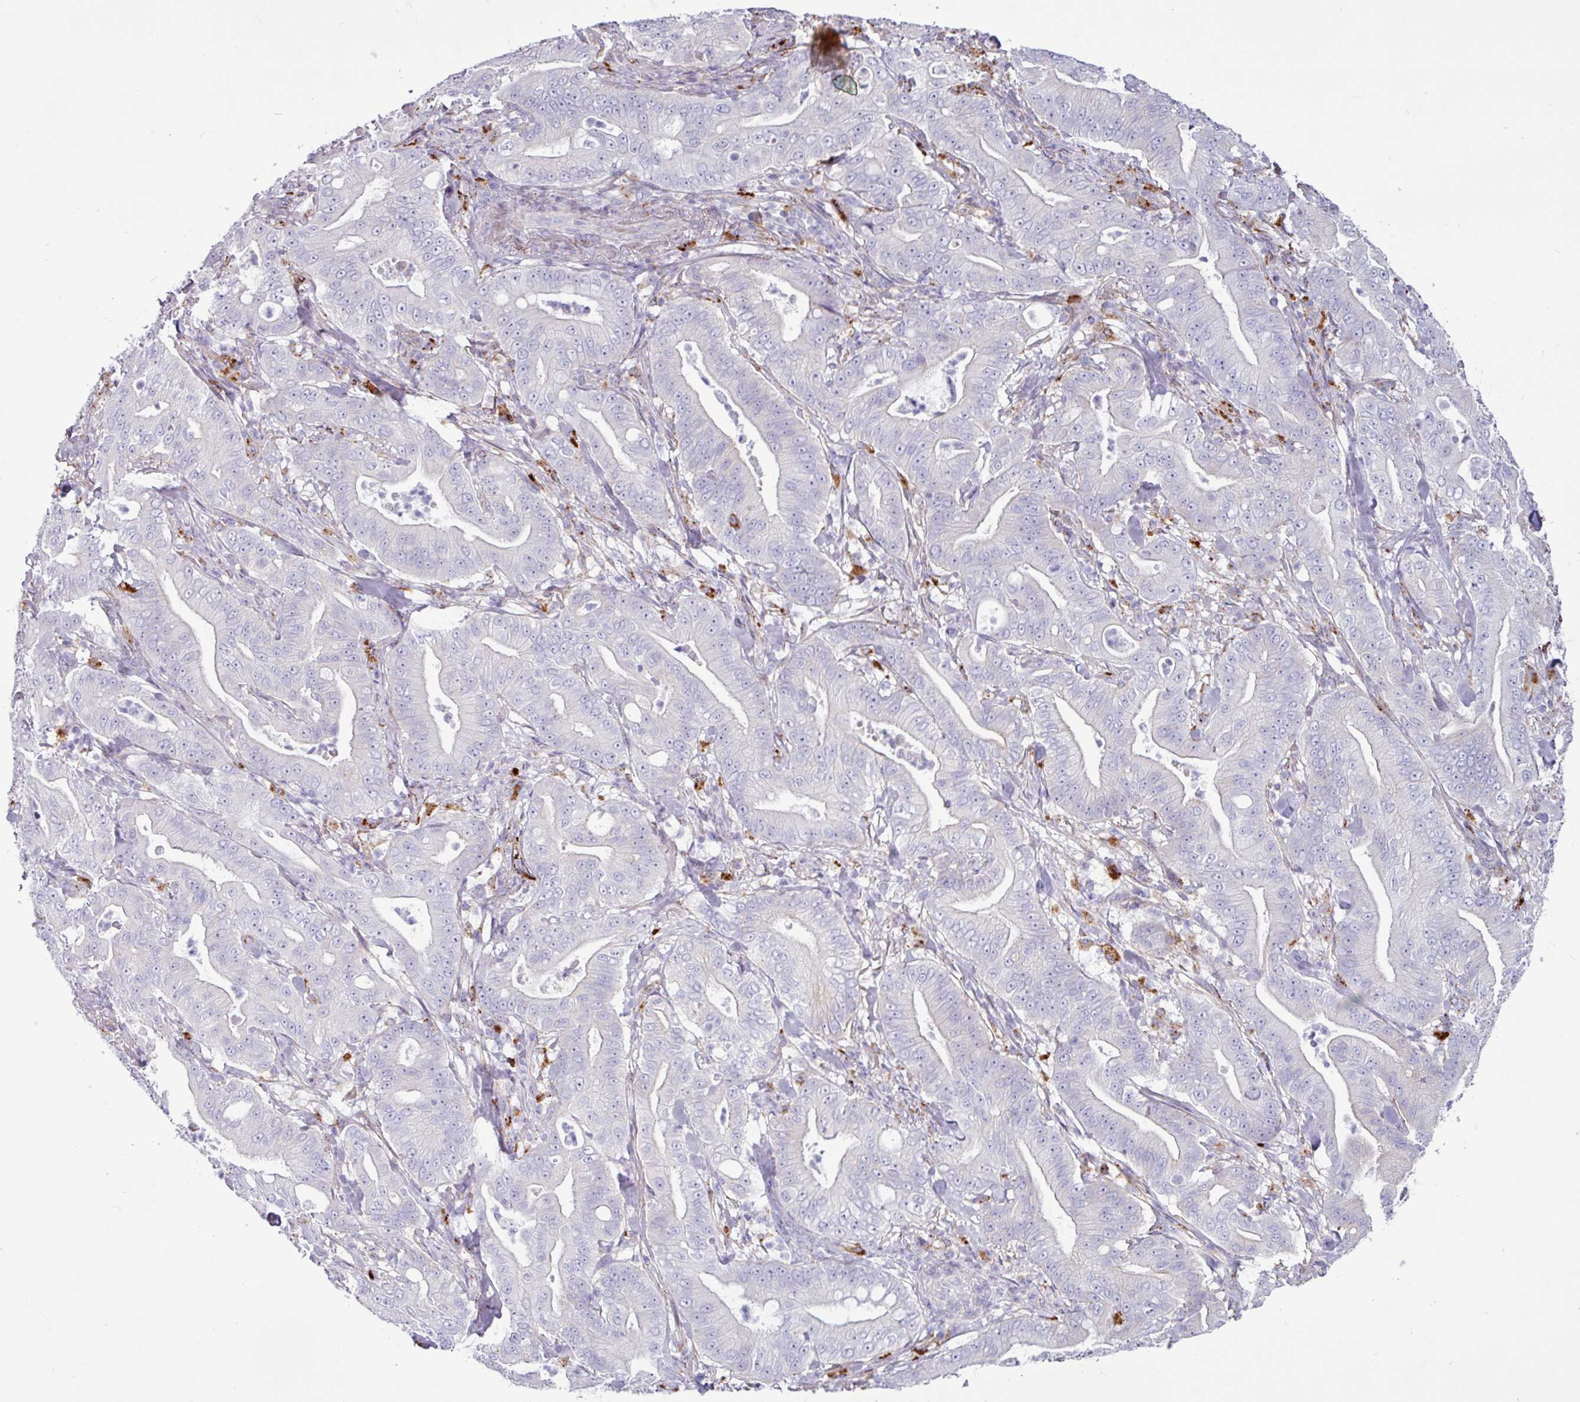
{"staining": {"intensity": "negative", "quantity": "none", "location": "none"}, "tissue": "pancreatic cancer", "cell_type": "Tumor cells", "image_type": "cancer", "snomed": [{"axis": "morphology", "description": "Adenocarcinoma, NOS"}, {"axis": "topography", "description": "Pancreas"}], "caption": "The image displays no significant expression in tumor cells of pancreatic cancer (adenocarcinoma). The staining is performed using DAB (3,3'-diaminobenzidine) brown chromogen with nuclei counter-stained in using hematoxylin.", "gene": "AMIGO2", "patient": {"sex": "male", "age": 71}}